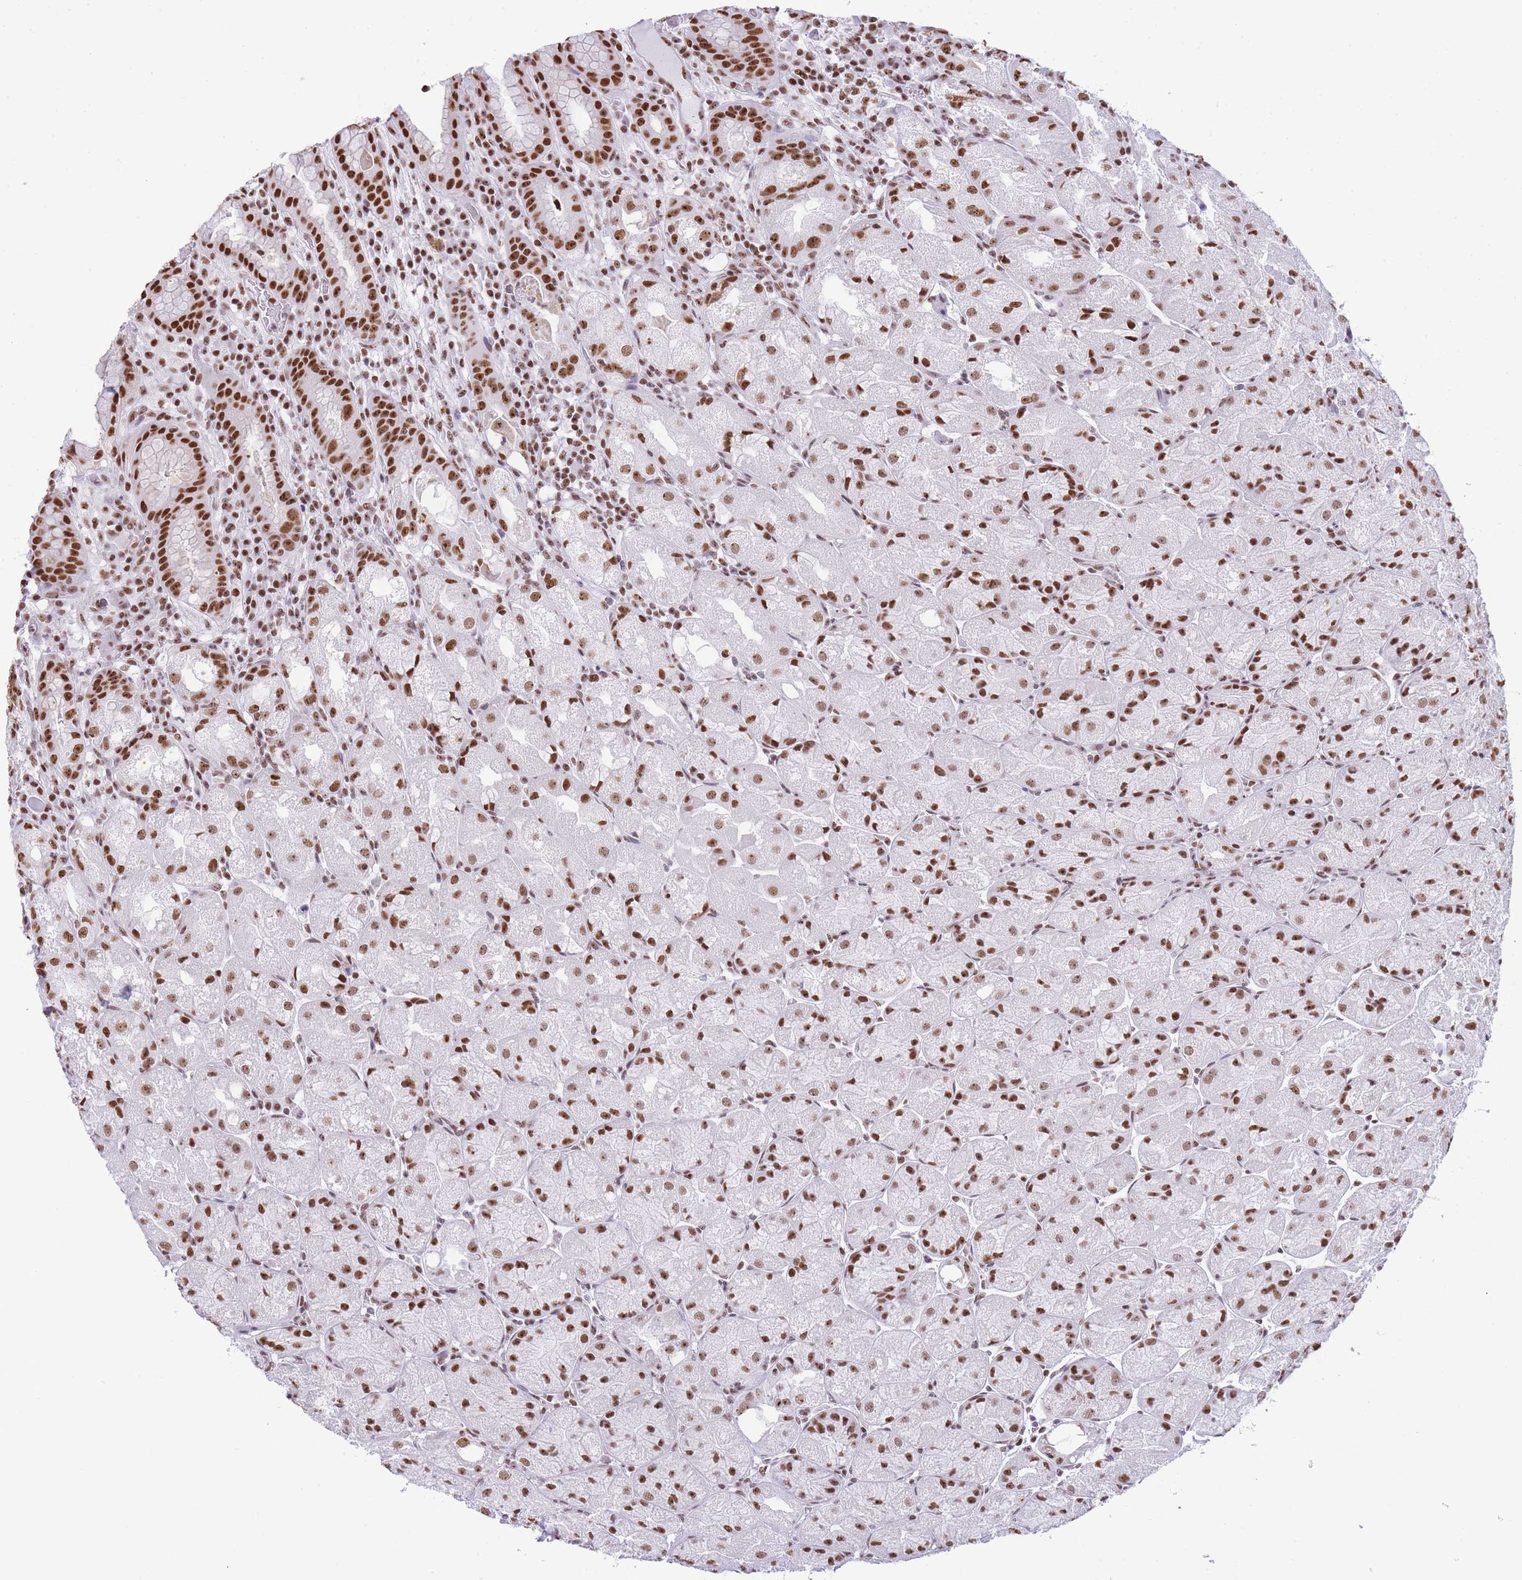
{"staining": {"intensity": "strong", "quantity": ">75%", "location": "nuclear"}, "tissue": "stomach", "cell_type": "Glandular cells", "image_type": "normal", "snomed": [{"axis": "morphology", "description": "Normal tissue, NOS"}, {"axis": "topography", "description": "Stomach, upper"}], "caption": "IHC histopathology image of benign stomach: stomach stained using immunohistochemistry (IHC) exhibits high levels of strong protein expression localized specifically in the nuclear of glandular cells, appearing as a nuclear brown color.", "gene": "EVC2", "patient": {"sex": "male", "age": 52}}